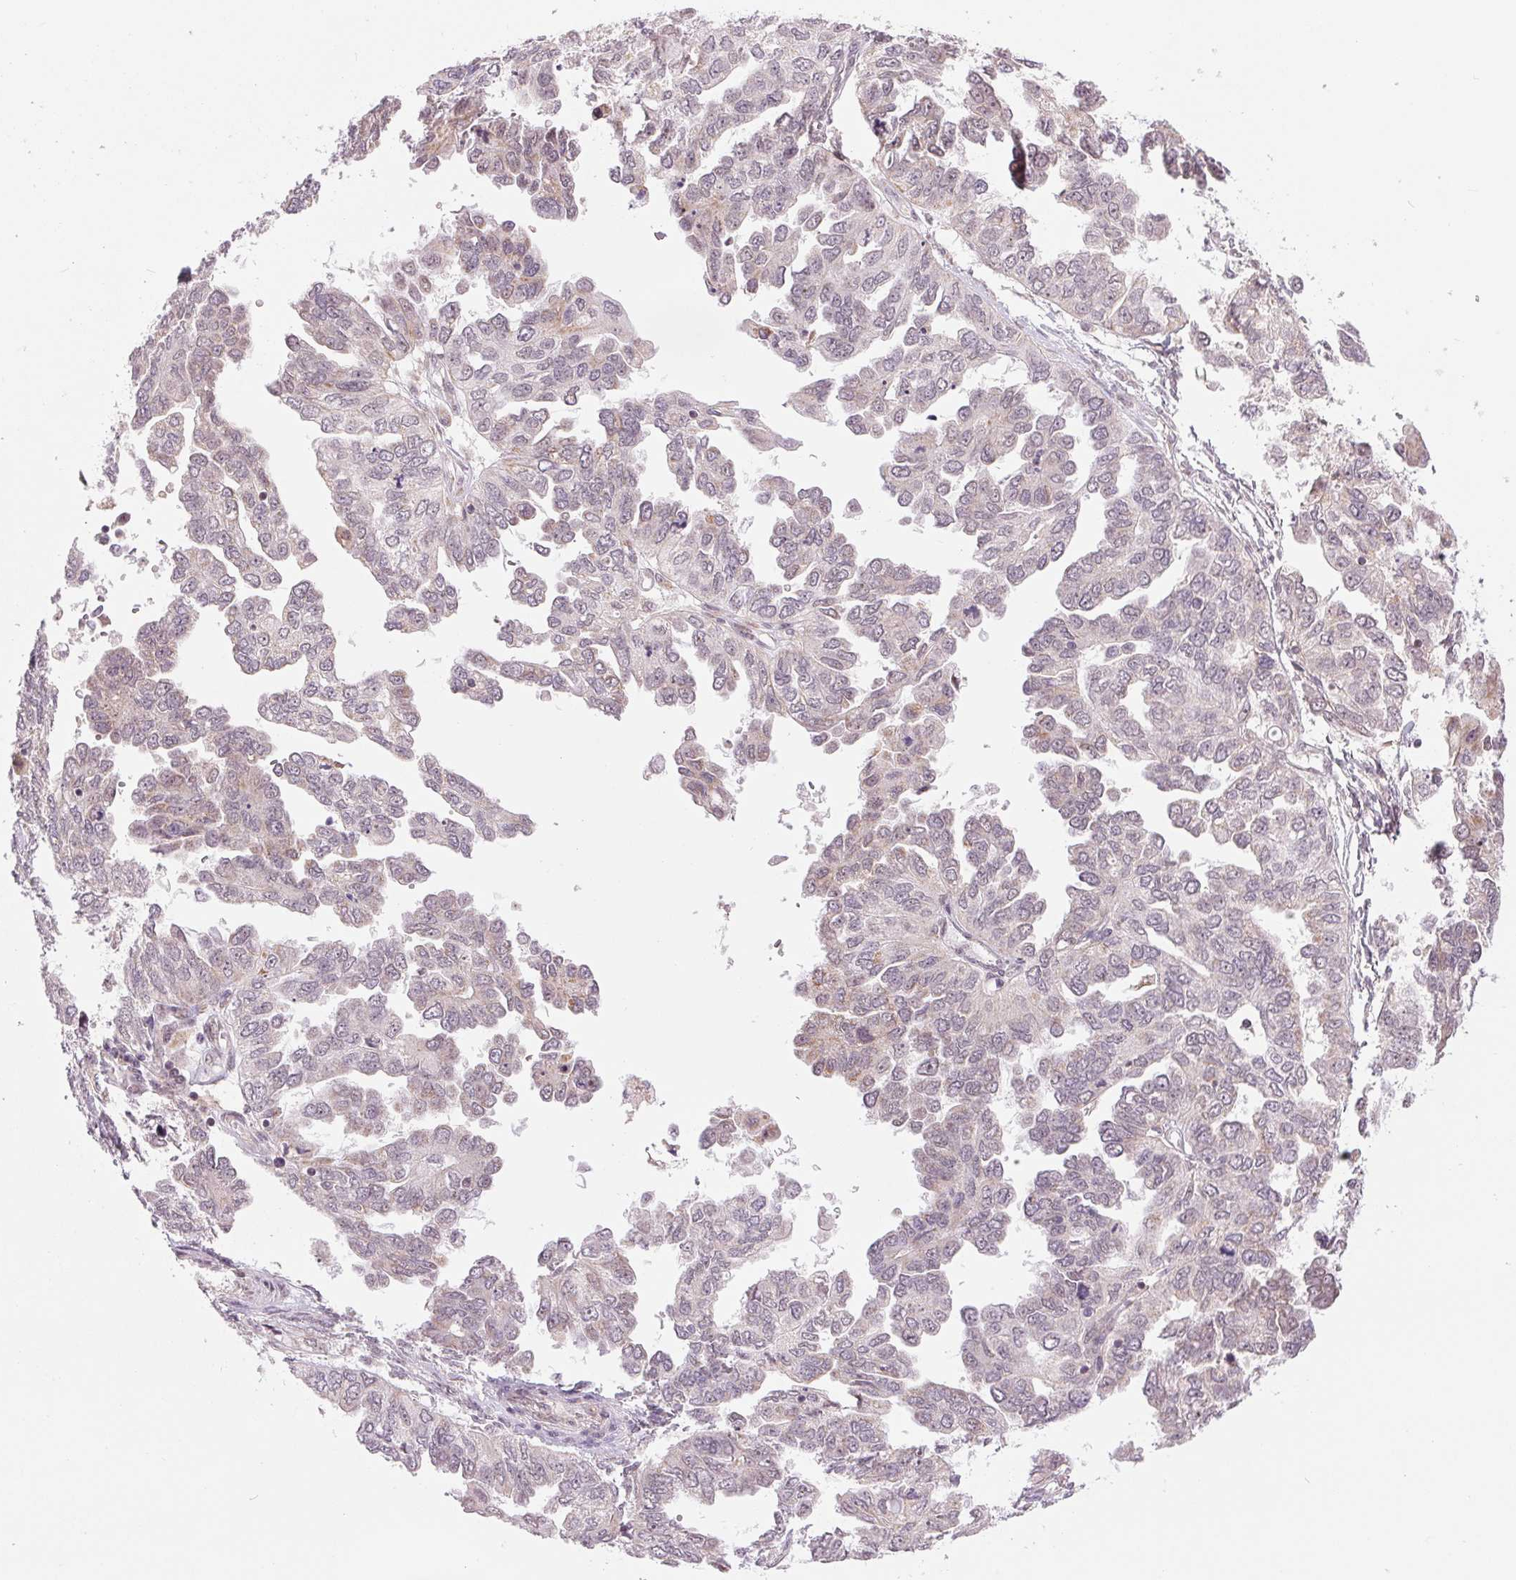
{"staining": {"intensity": "negative", "quantity": "none", "location": "none"}, "tissue": "ovarian cancer", "cell_type": "Tumor cells", "image_type": "cancer", "snomed": [{"axis": "morphology", "description": "Cystadenocarcinoma, serous, NOS"}, {"axis": "topography", "description": "Ovary"}], "caption": "Human ovarian cancer (serous cystadenocarcinoma) stained for a protein using immunohistochemistry exhibits no staining in tumor cells.", "gene": "ARHGAP32", "patient": {"sex": "female", "age": 53}}